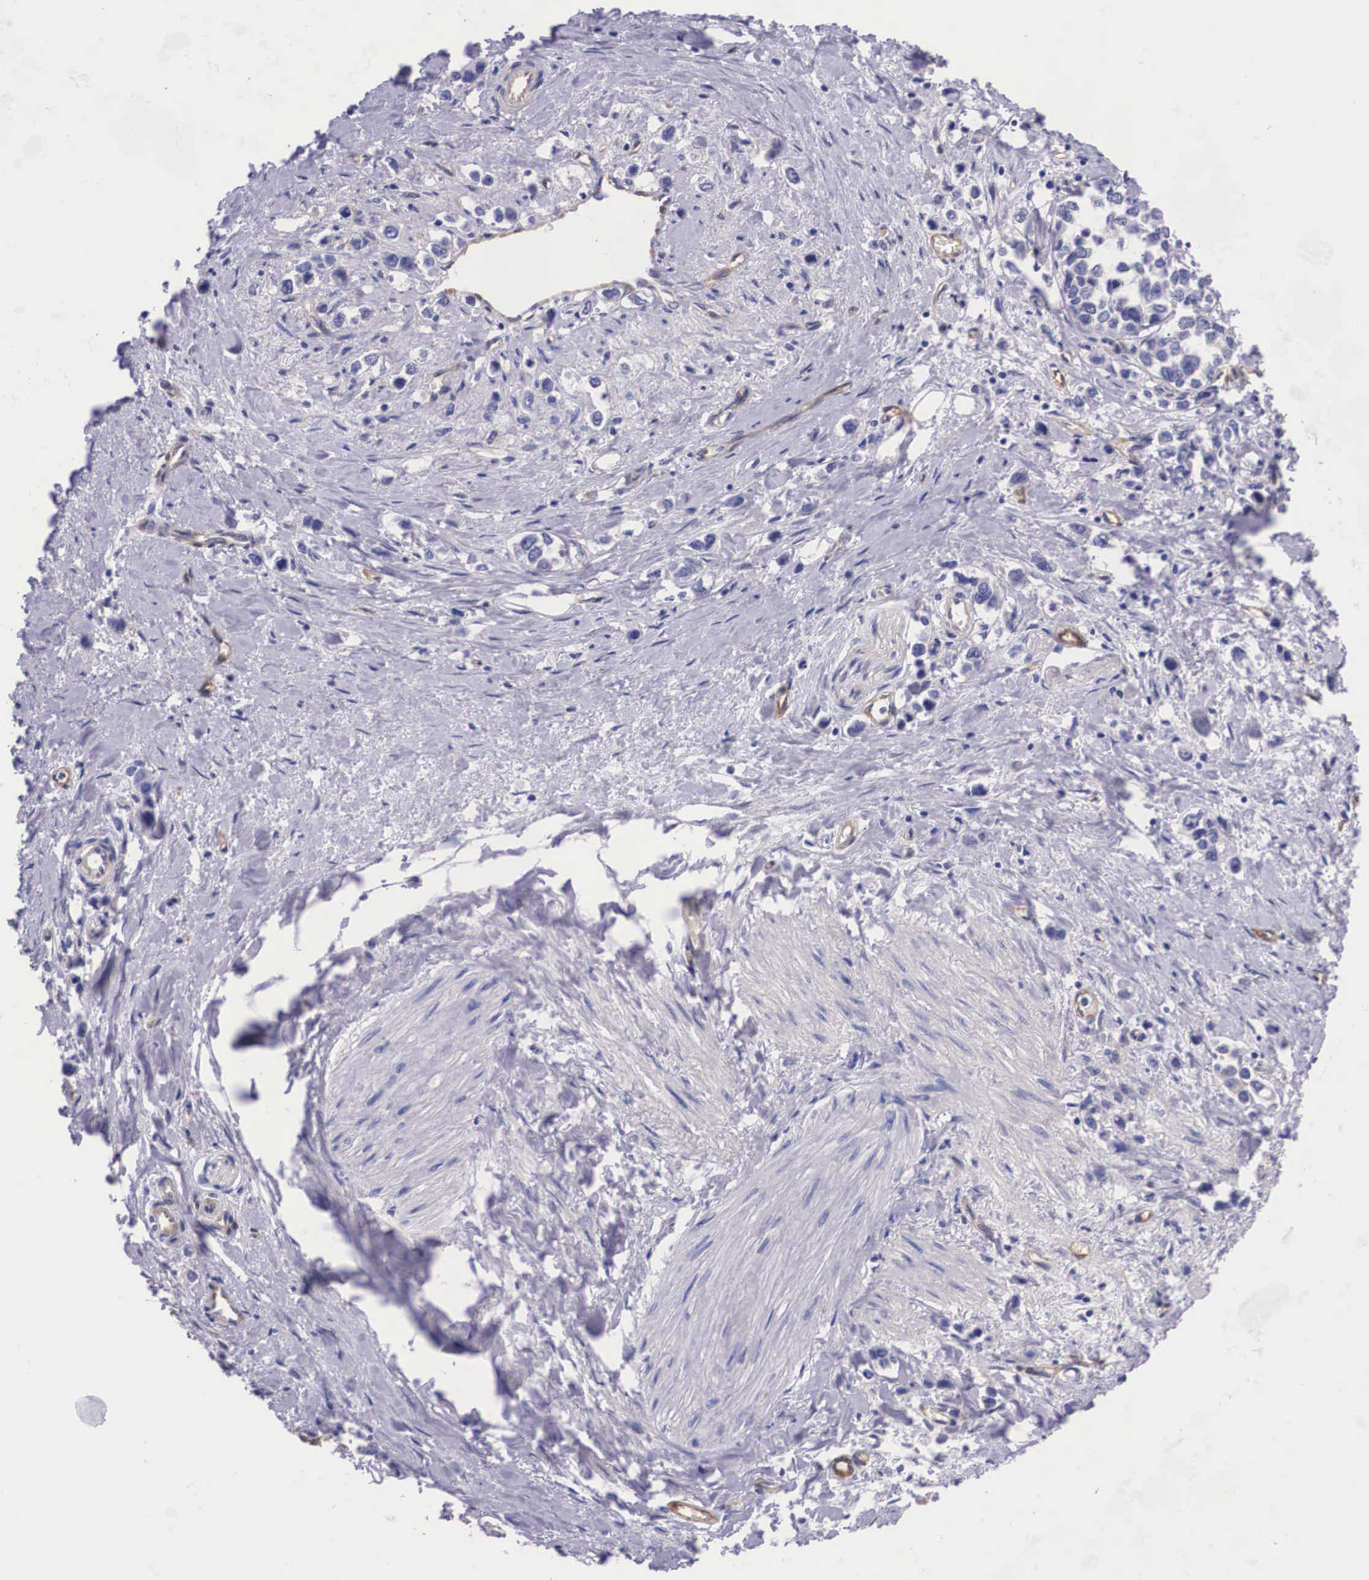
{"staining": {"intensity": "weak", "quantity": "<25%", "location": "cytoplasmic/membranous"}, "tissue": "stomach cancer", "cell_type": "Tumor cells", "image_type": "cancer", "snomed": [{"axis": "morphology", "description": "Adenocarcinoma, NOS"}, {"axis": "topography", "description": "Stomach, upper"}], "caption": "A histopathology image of stomach adenocarcinoma stained for a protein reveals no brown staining in tumor cells.", "gene": "BCAR1", "patient": {"sex": "male", "age": 76}}